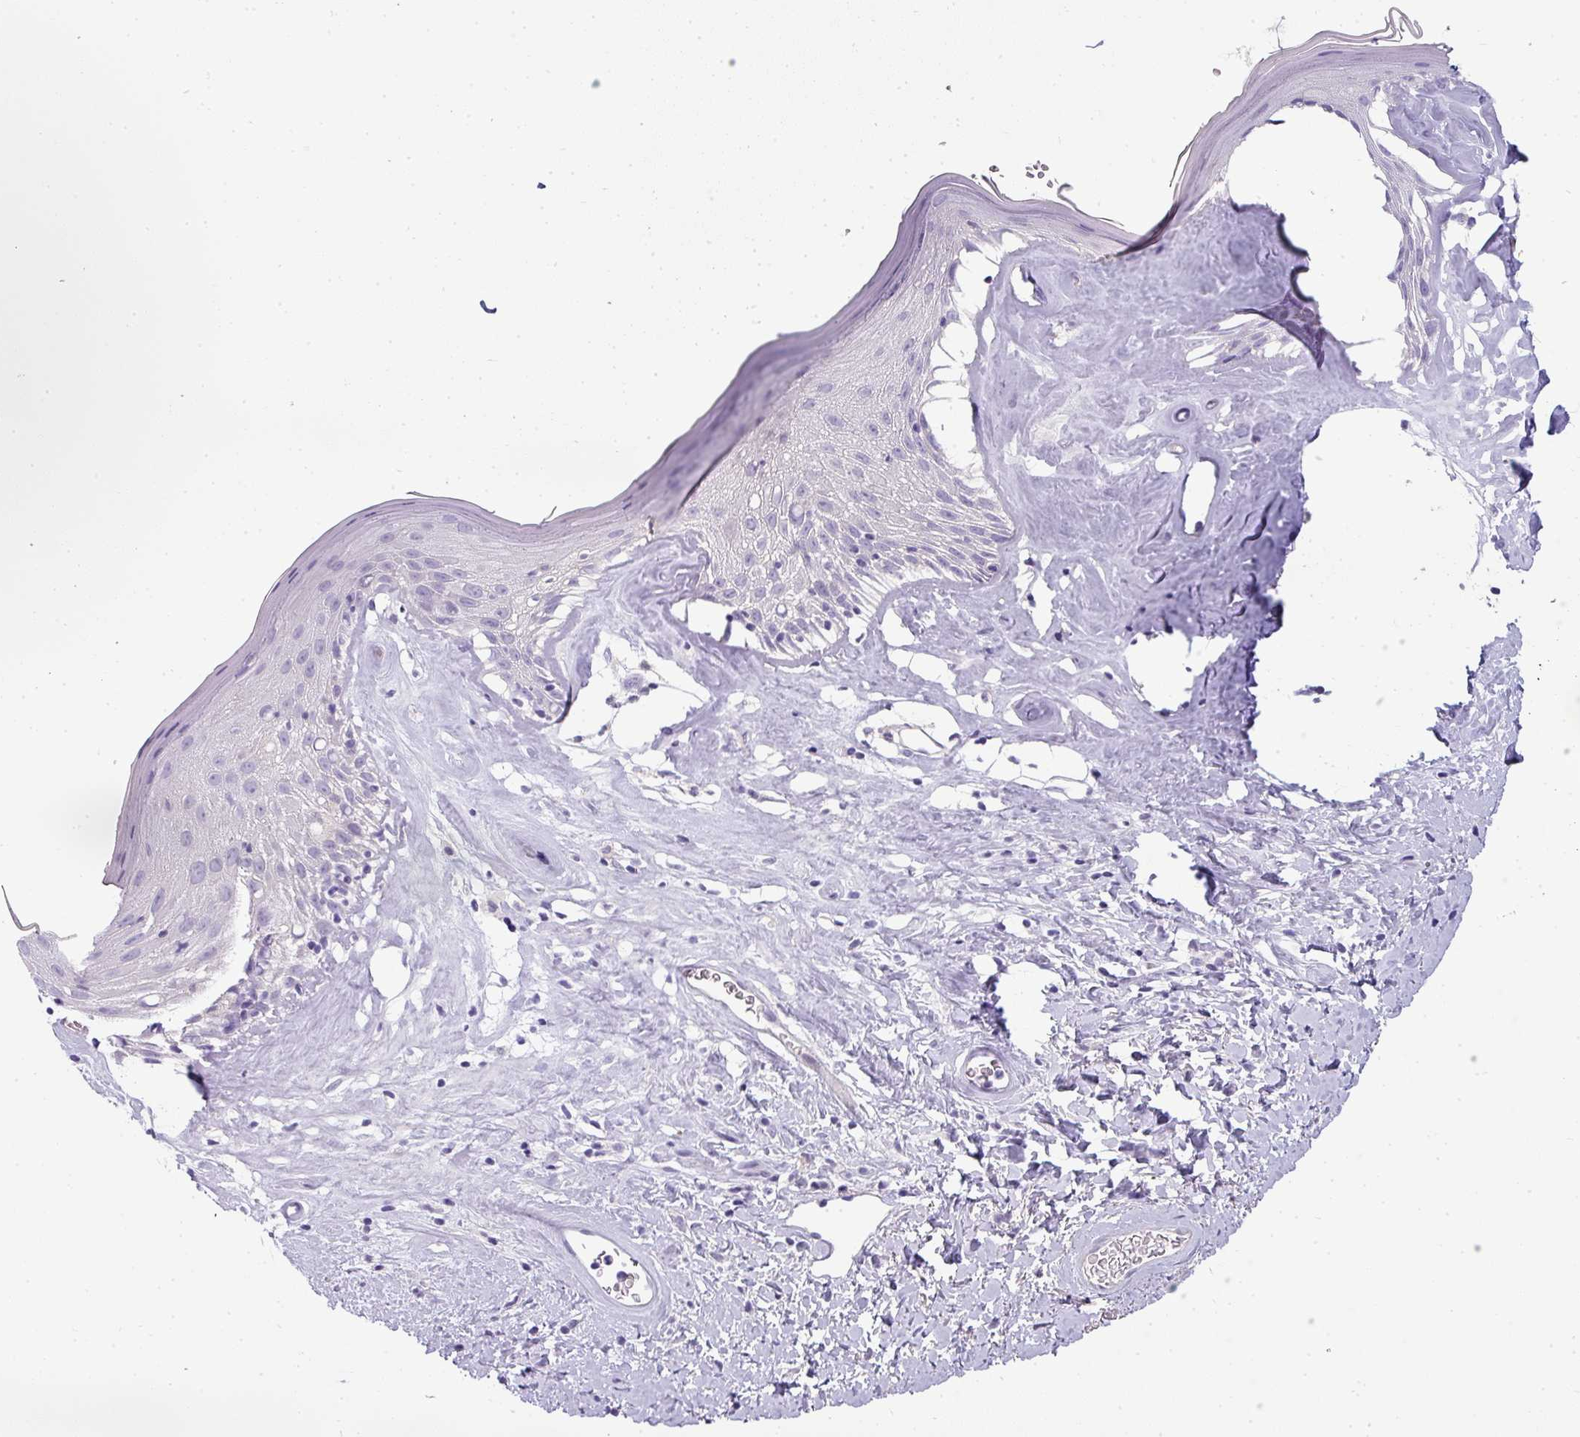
{"staining": {"intensity": "negative", "quantity": "none", "location": "none"}, "tissue": "skin", "cell_type": "Epidermal cells", "image_type": "normal", "snomed": [{"axis": "morphology", "description": "Normal tissue, NOS"}, {"axis": "morphology", "description": "Inflammation, NOS"}, {"axis": "topography", "description": "Vulva"}], "caption": "This is an immunohistochemistry (IHC) photomicrograph of benign skin. There is no expression in epidermal cells.", "gene": "ASXL3", "patient": {"sex": "female", "age": 86}}